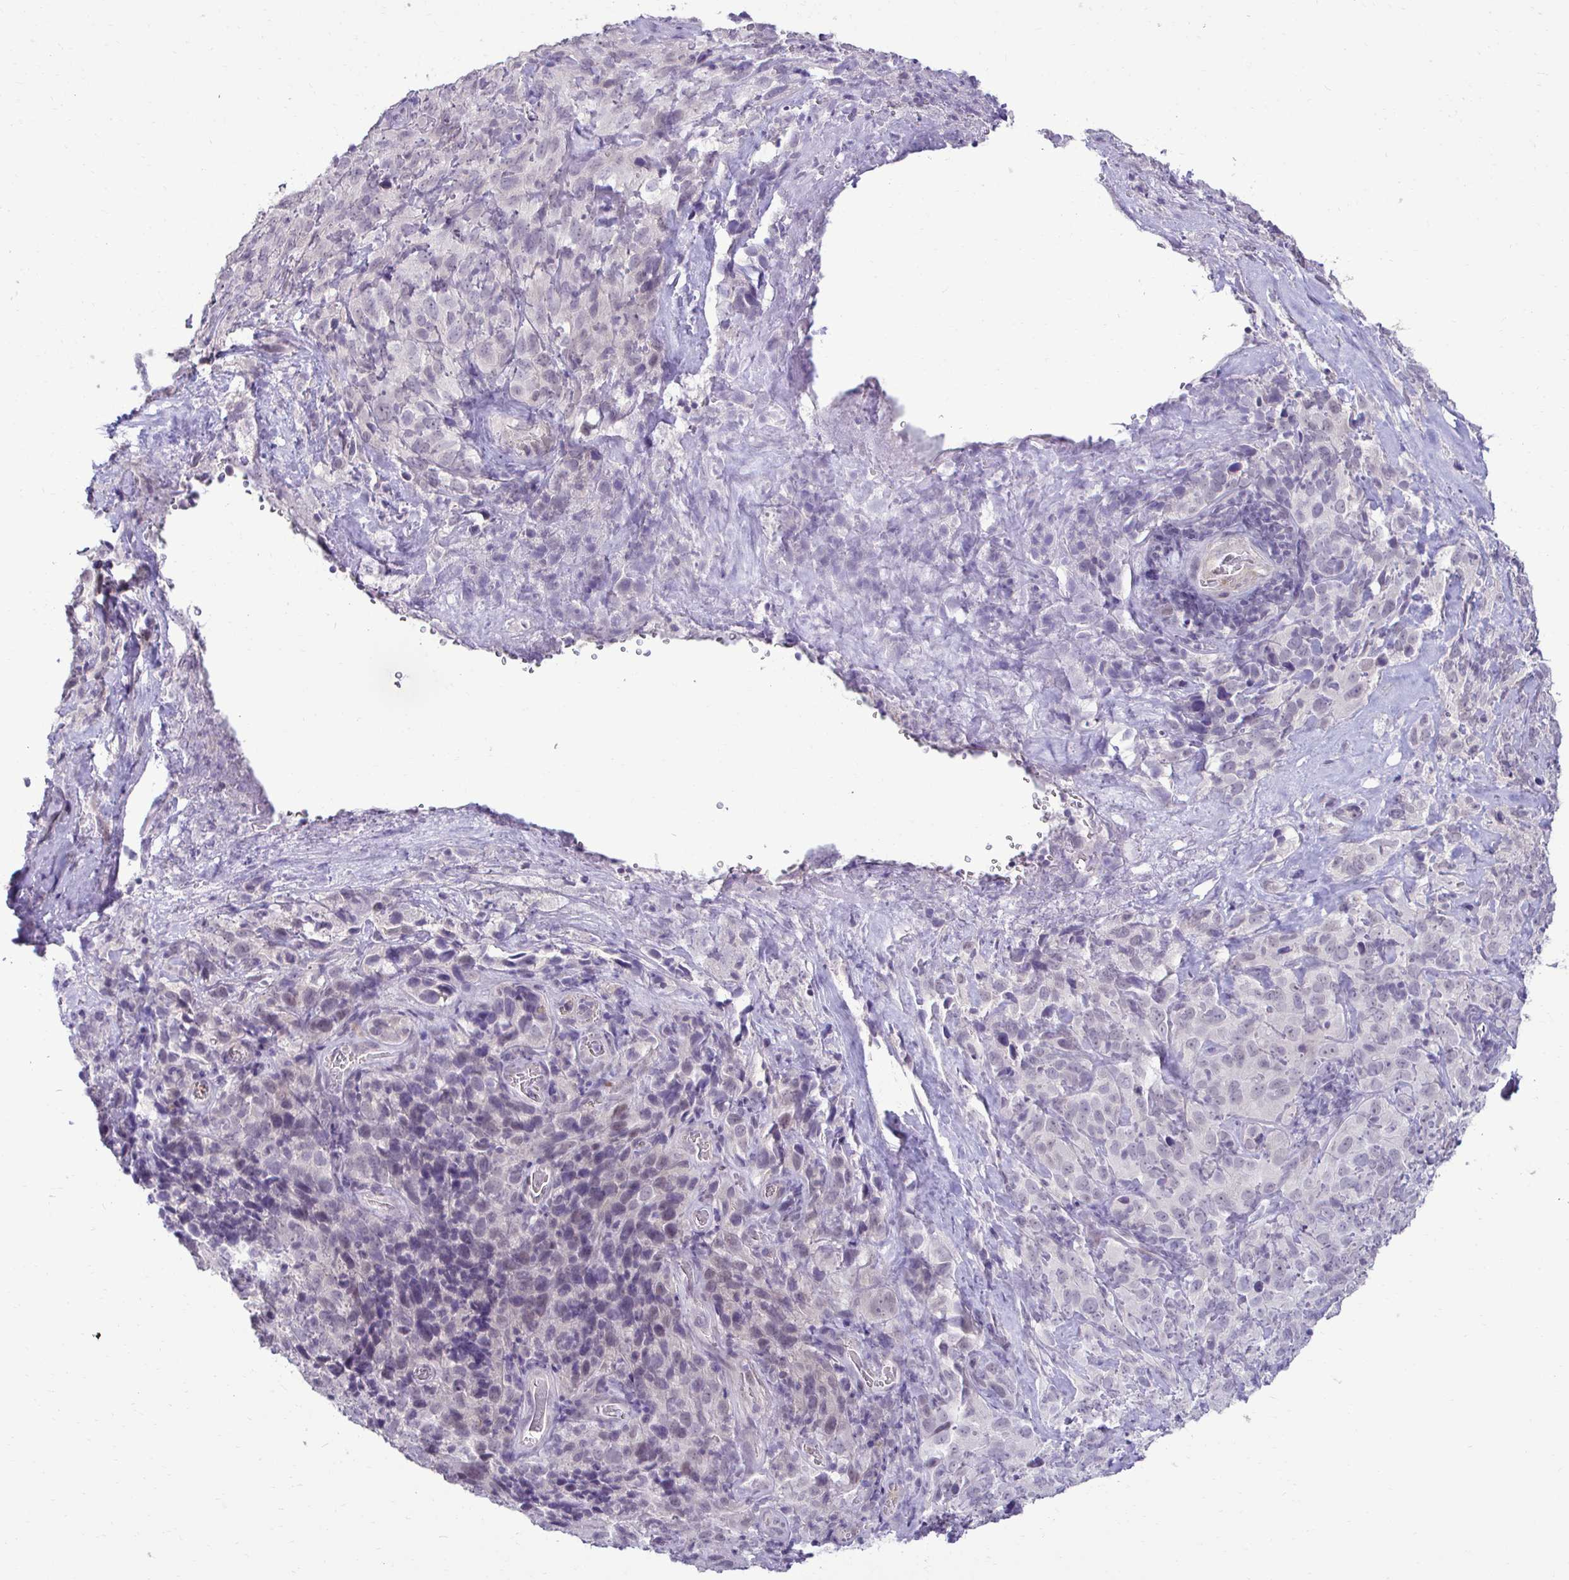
{"staining": {"intensity": "negative", "quantity": "none", "location": "none"}, "tissue": "cervical cancer", "cell_type": "Tumor cells", "image_type": "cancer", "snomed": [{"axis": "morphology", "description": "Squamous cell carcinoma, NOS"}, {"axis": "topography", "description": "Cervix"}], "caption": "There is no significant positivity in tumor cells of cervical cancer.", "gene": "SLC30A3", "patient": {"sex": "female", "age": 51}}